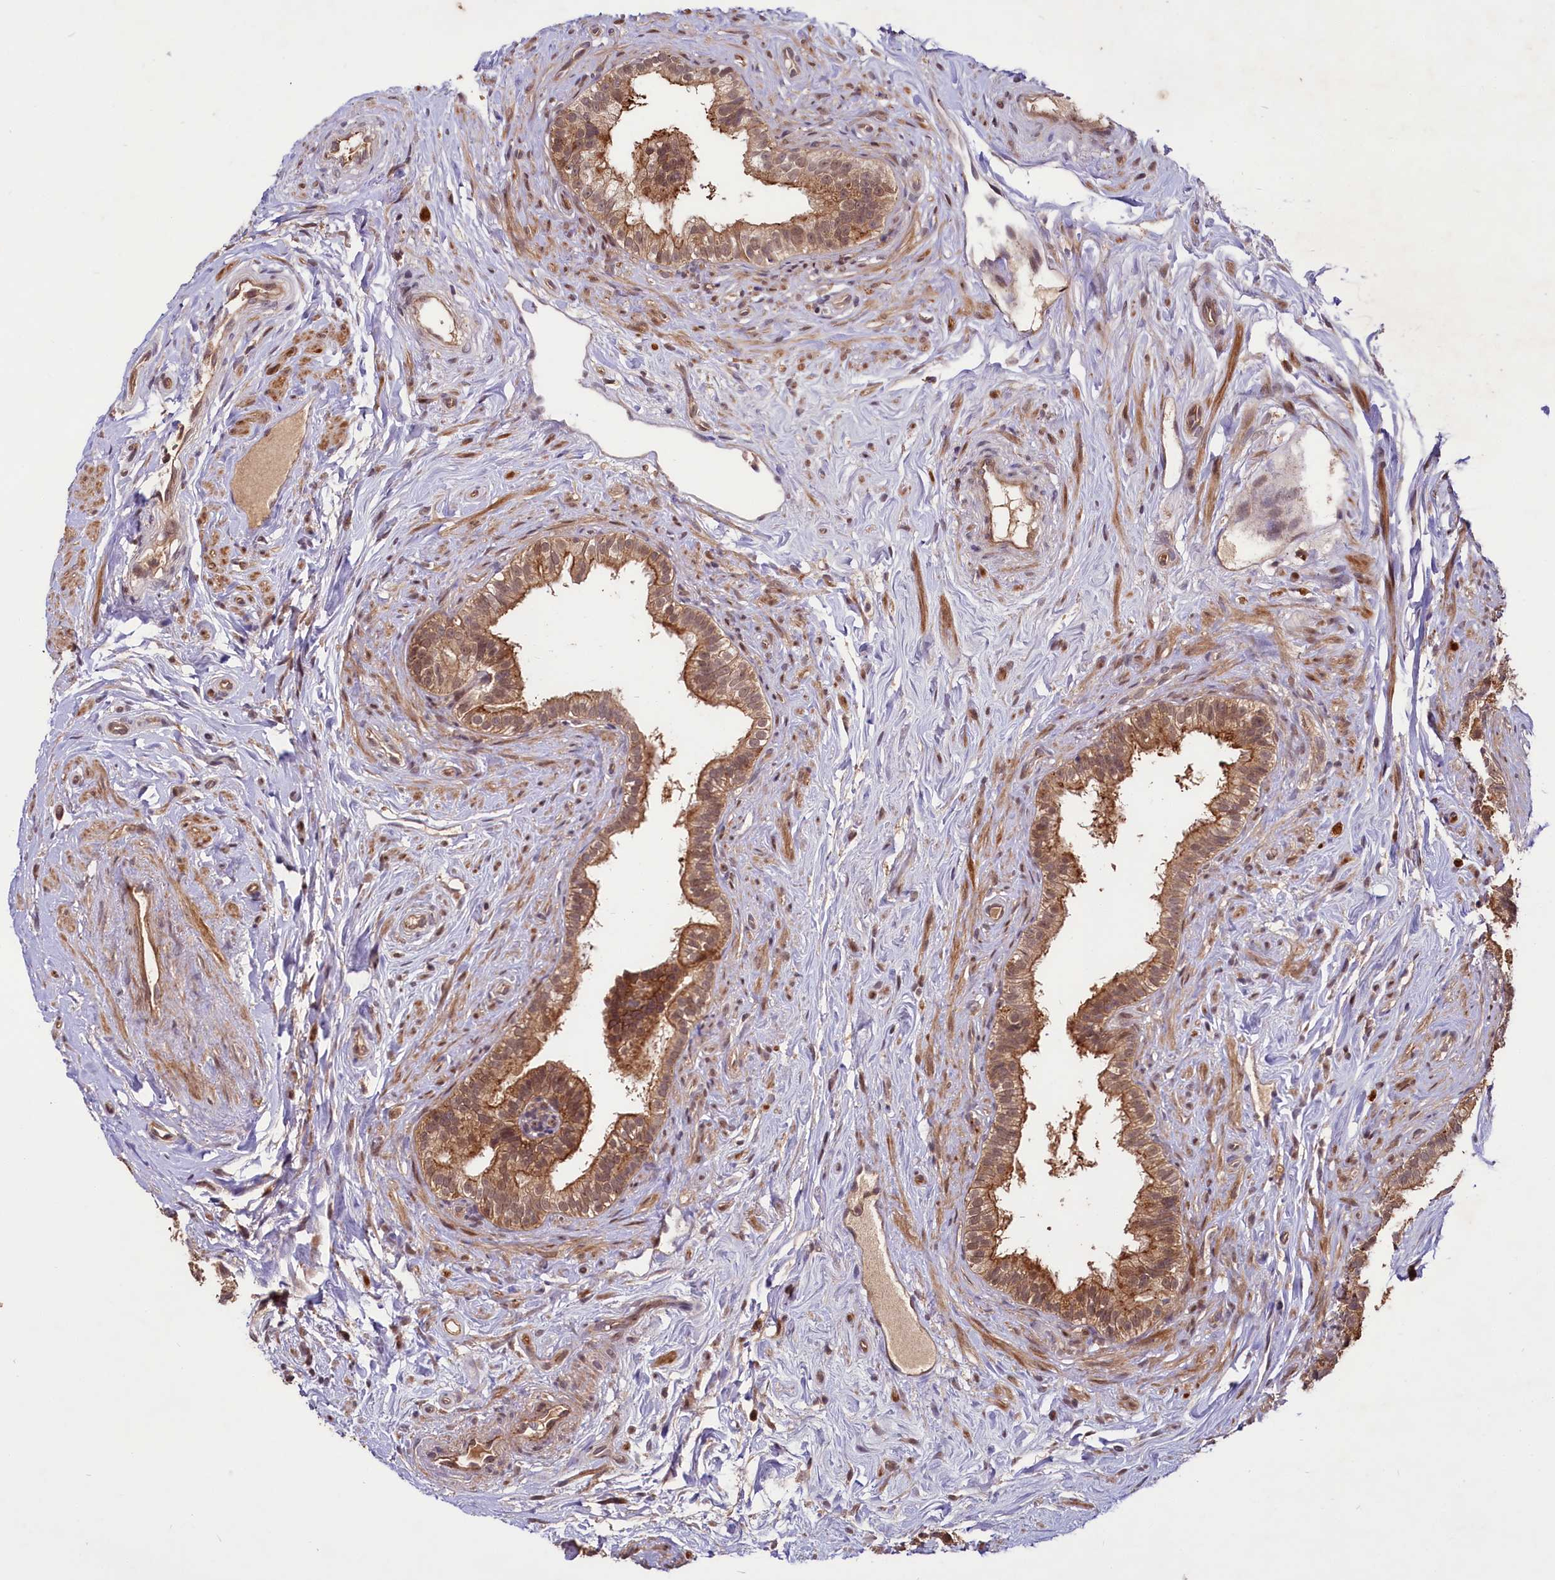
{"staining": {"intensity": "moderate", "quantity": ">75%", "location": "cytoplasmic/membranous,nuclear"}, "tissue": "epididymis", "cell_type": "Glandular cells", "image_type": "normal", "snomed": [{"axis": "morphology", "description": "Normal tissue, NOS"}, {"axis": "topography", "description": "Epididymis"}], "caption": "Epididymis stained for a protein (brown) shows moderate cytoplasmic/membranous,nuclear positive staining in about >75% of glandular cells.", "gene": "UBE3A", "patient": {"sex": "male", "age": 84}}